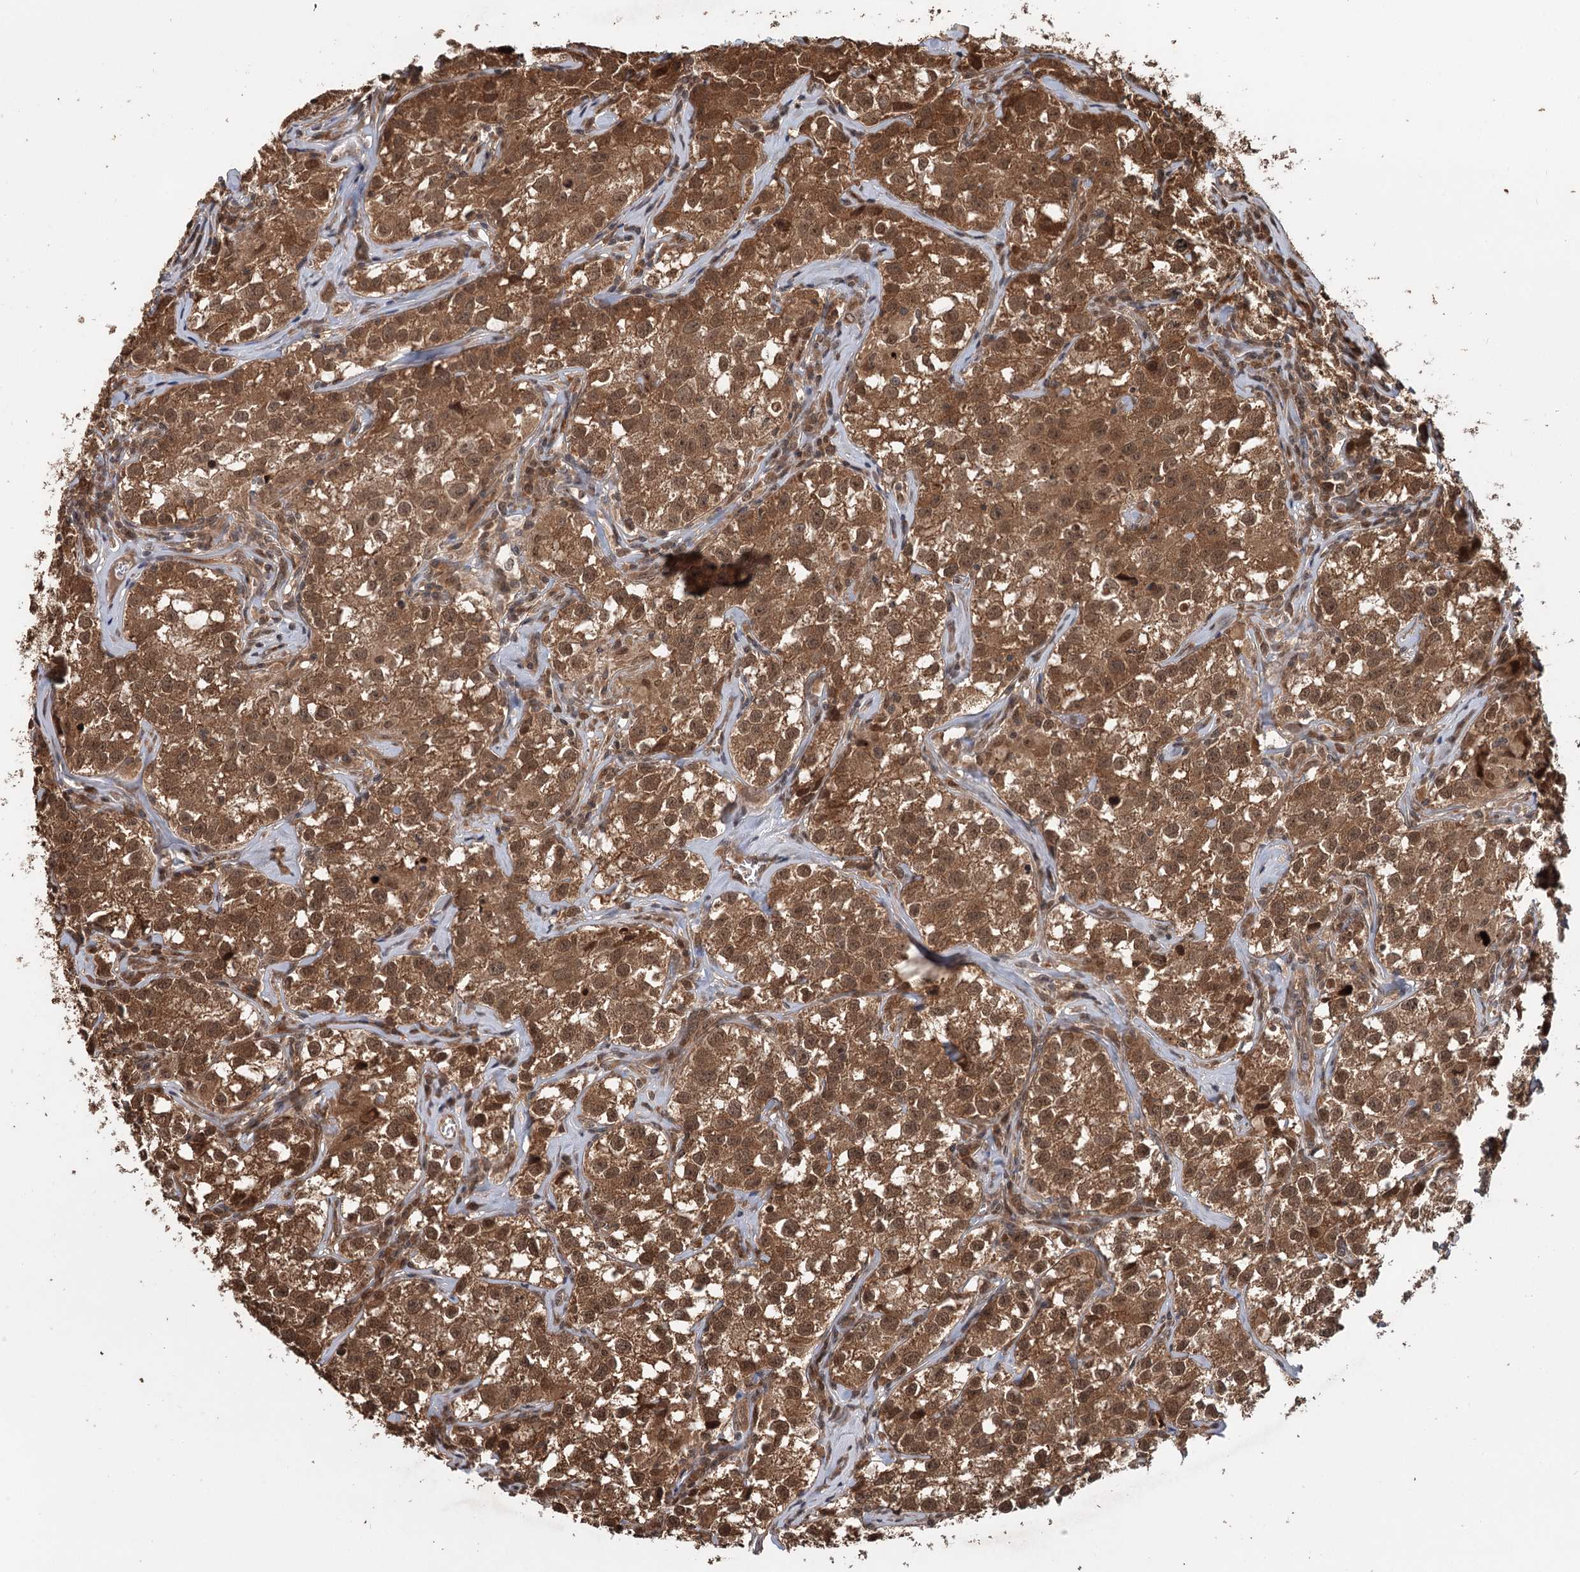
{"staining": {"intensity": "moderate", "quantity": ">75%", "location": "cytoplasmic/membranous,nuclear"}, "tissue": "testis cancer", "cell_type": "Tumor cells", "image_type": "cancer", "snomed": [{"axis": "morphology", "description": "Seminoma, NOS"}, {"axis": "morphology", "description": "Carcinoma, Embryonal, NOS"}, {"axis": "topography", "description": "Testis"}], "caption": "Immunohistochemical staining of human embryonal carcinoma (testis) demonstrates moderate cytoplasmic/membranous and nuclear protein expression in about >75% of tumor cells.", "gene": "N6AMT1", "patient": {"sex": "male", "age": 43}}